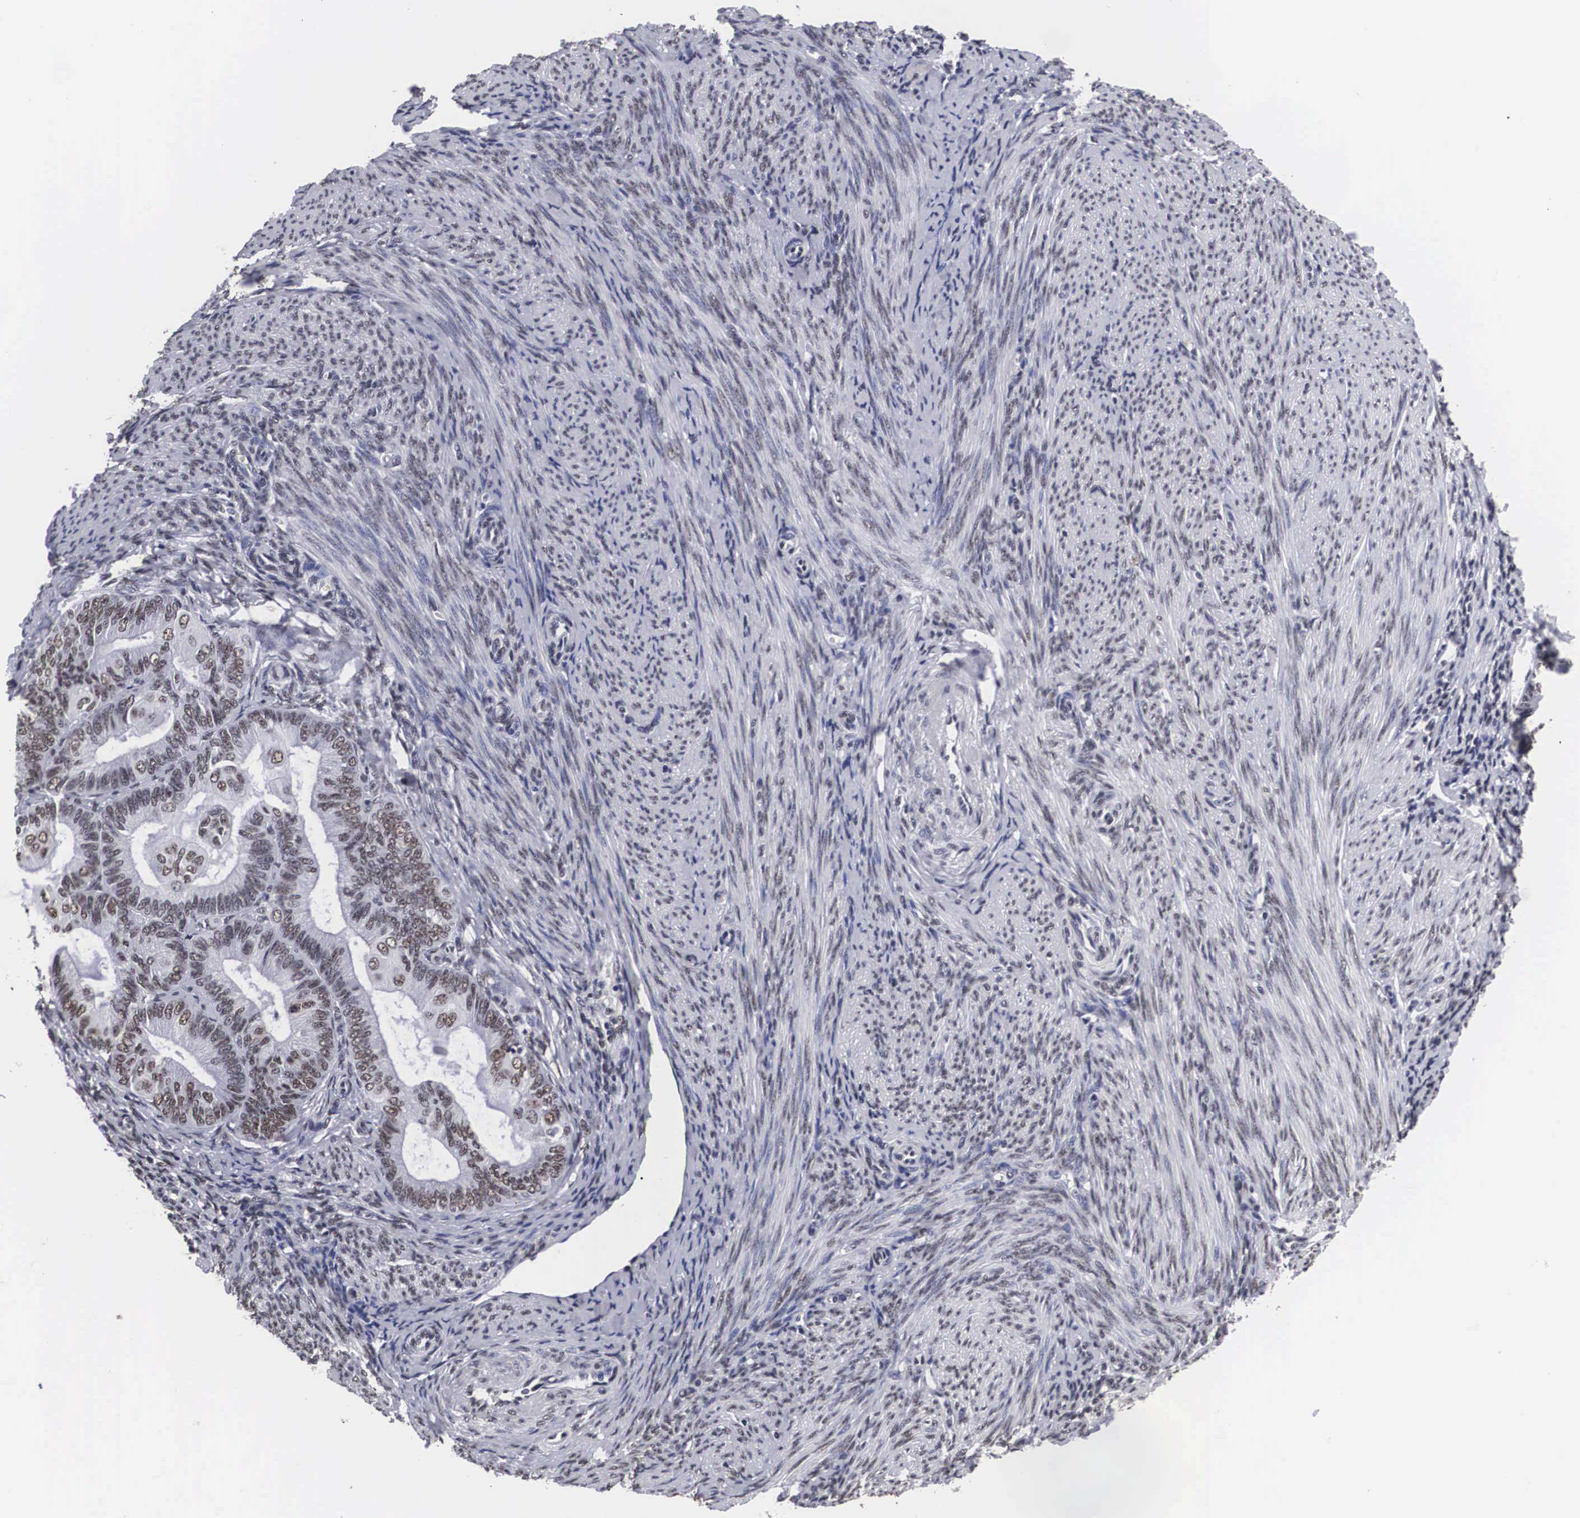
{"staining": {"intensity": "weak", "quantity": "25%-75%", "location": "nuclear"}, "tissue": "endometrial cancer", "cell_type": "Tumor cells", "image_type": "cancer", "snomed": [{"axis": "morphology", "description": "Adenocarcinoma, NOS"}, {"axis": "topography", "description": "Endometrium"}], "caption": "Endometrial cancer (adenocarcinoma) tissue exhibits weak nuclear expression in about 25%-75% of tumor cells, visualized by immunohistochemistry.", "gene": "ACIN1", "patient": {"sex": "female", "age": 63}}